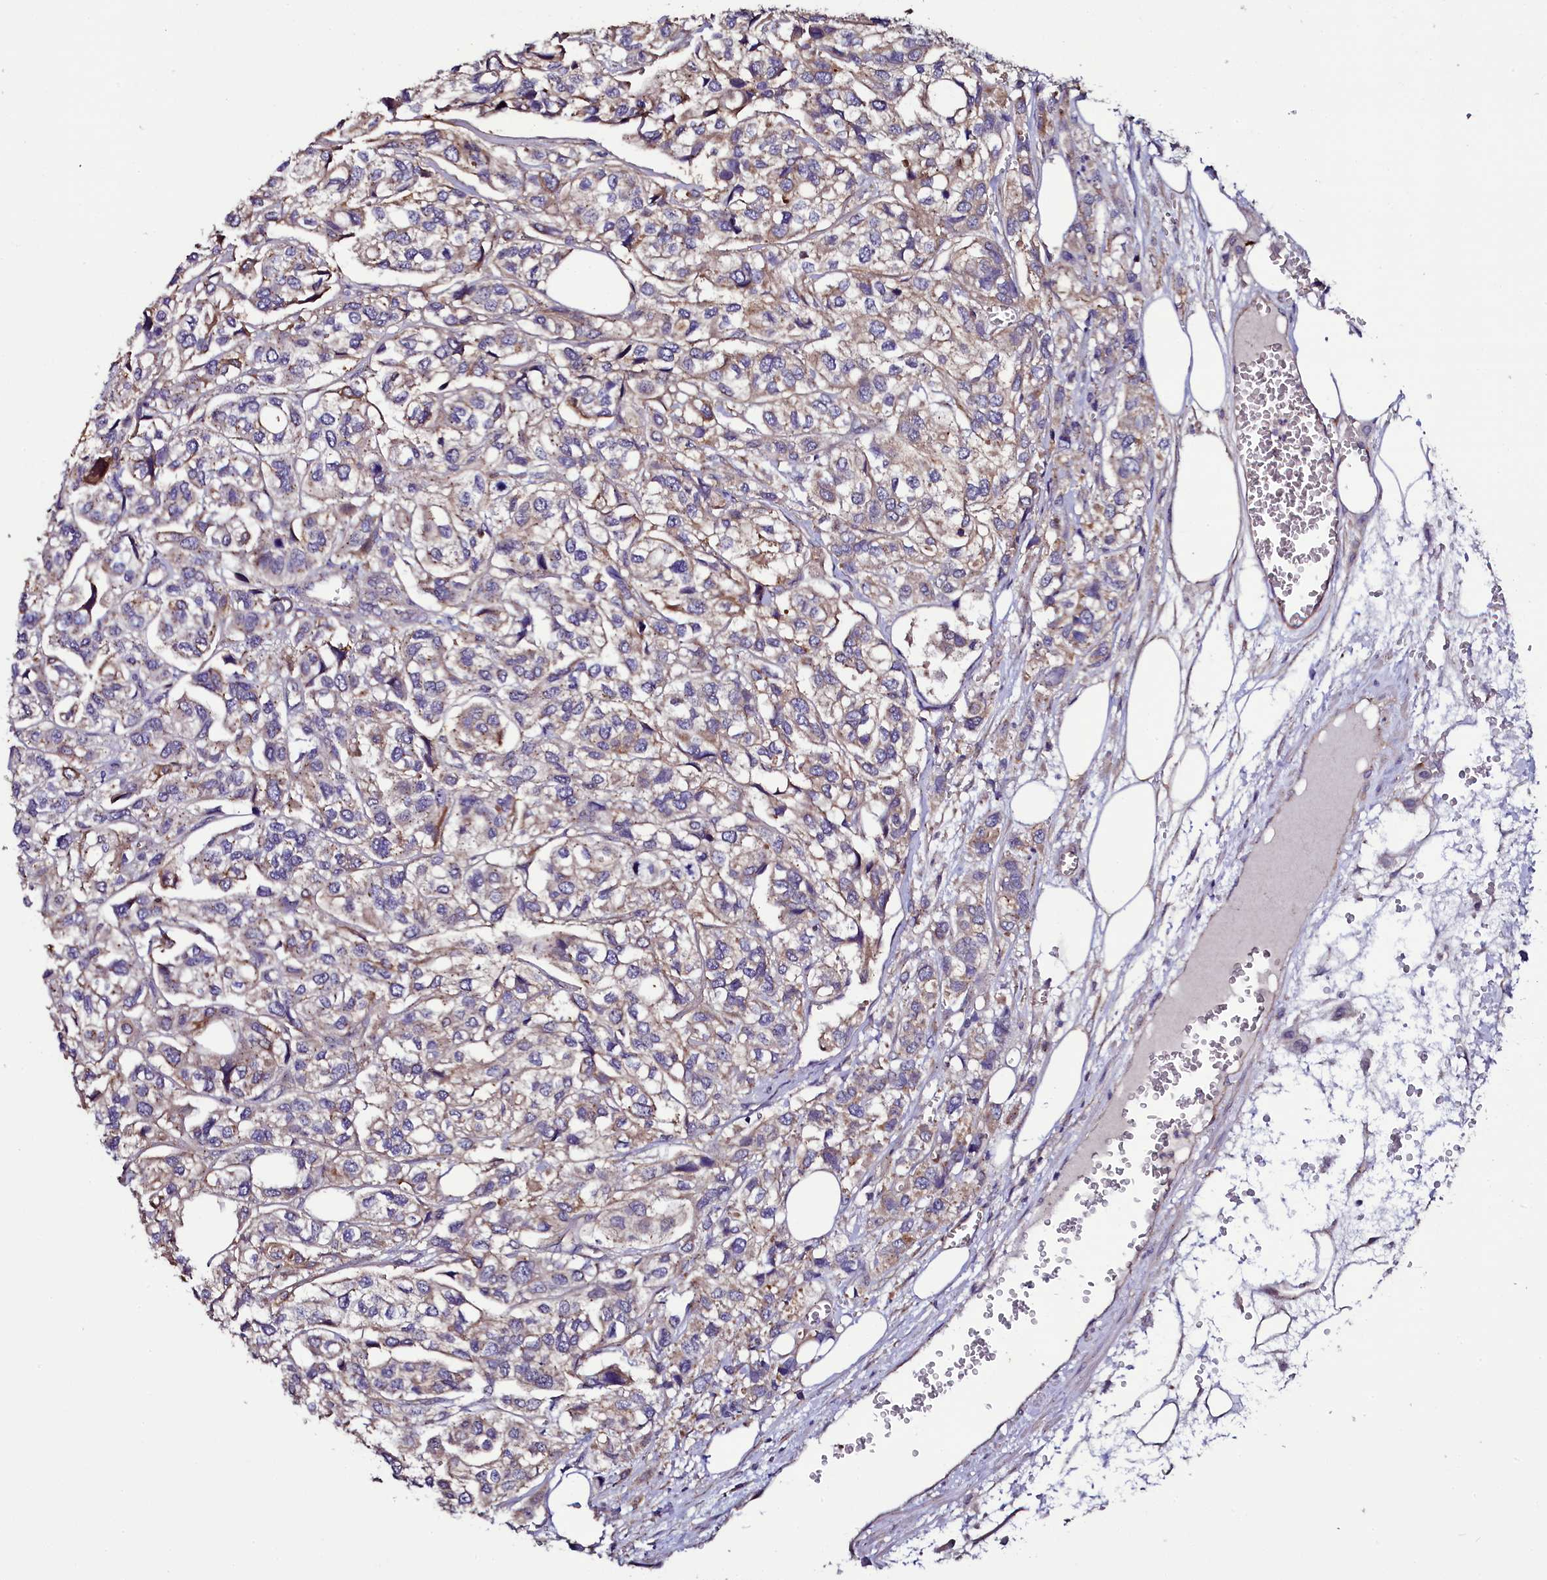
{"staining": {"intensity": "weak", "quantity": "25%-75%", "location": "cytoplasmic/membranous"}, "tissue": "urothelial cancer", "cell_type": "Tumor cells", "image_type": "cancer", "snomed": [{"axis": "morphology", "description": "Urothelial carcinoma, High grade"}, {"axis": "topography", "description": "Urinary bladder"}], "caption": "An IHC photomicrograph of neoplastic tissue is shown. Protein staining in brown shows weak cytoplasmic/membranous positivity in urothelial carcinoma (high-grade) within tumor cells. Using DAB (brown) and hematoxylin (blue) stains, captured at high magnification using brightfield microscopy.", "gene": "USPL1", "patient": {"sex": "male", "age": 67}}